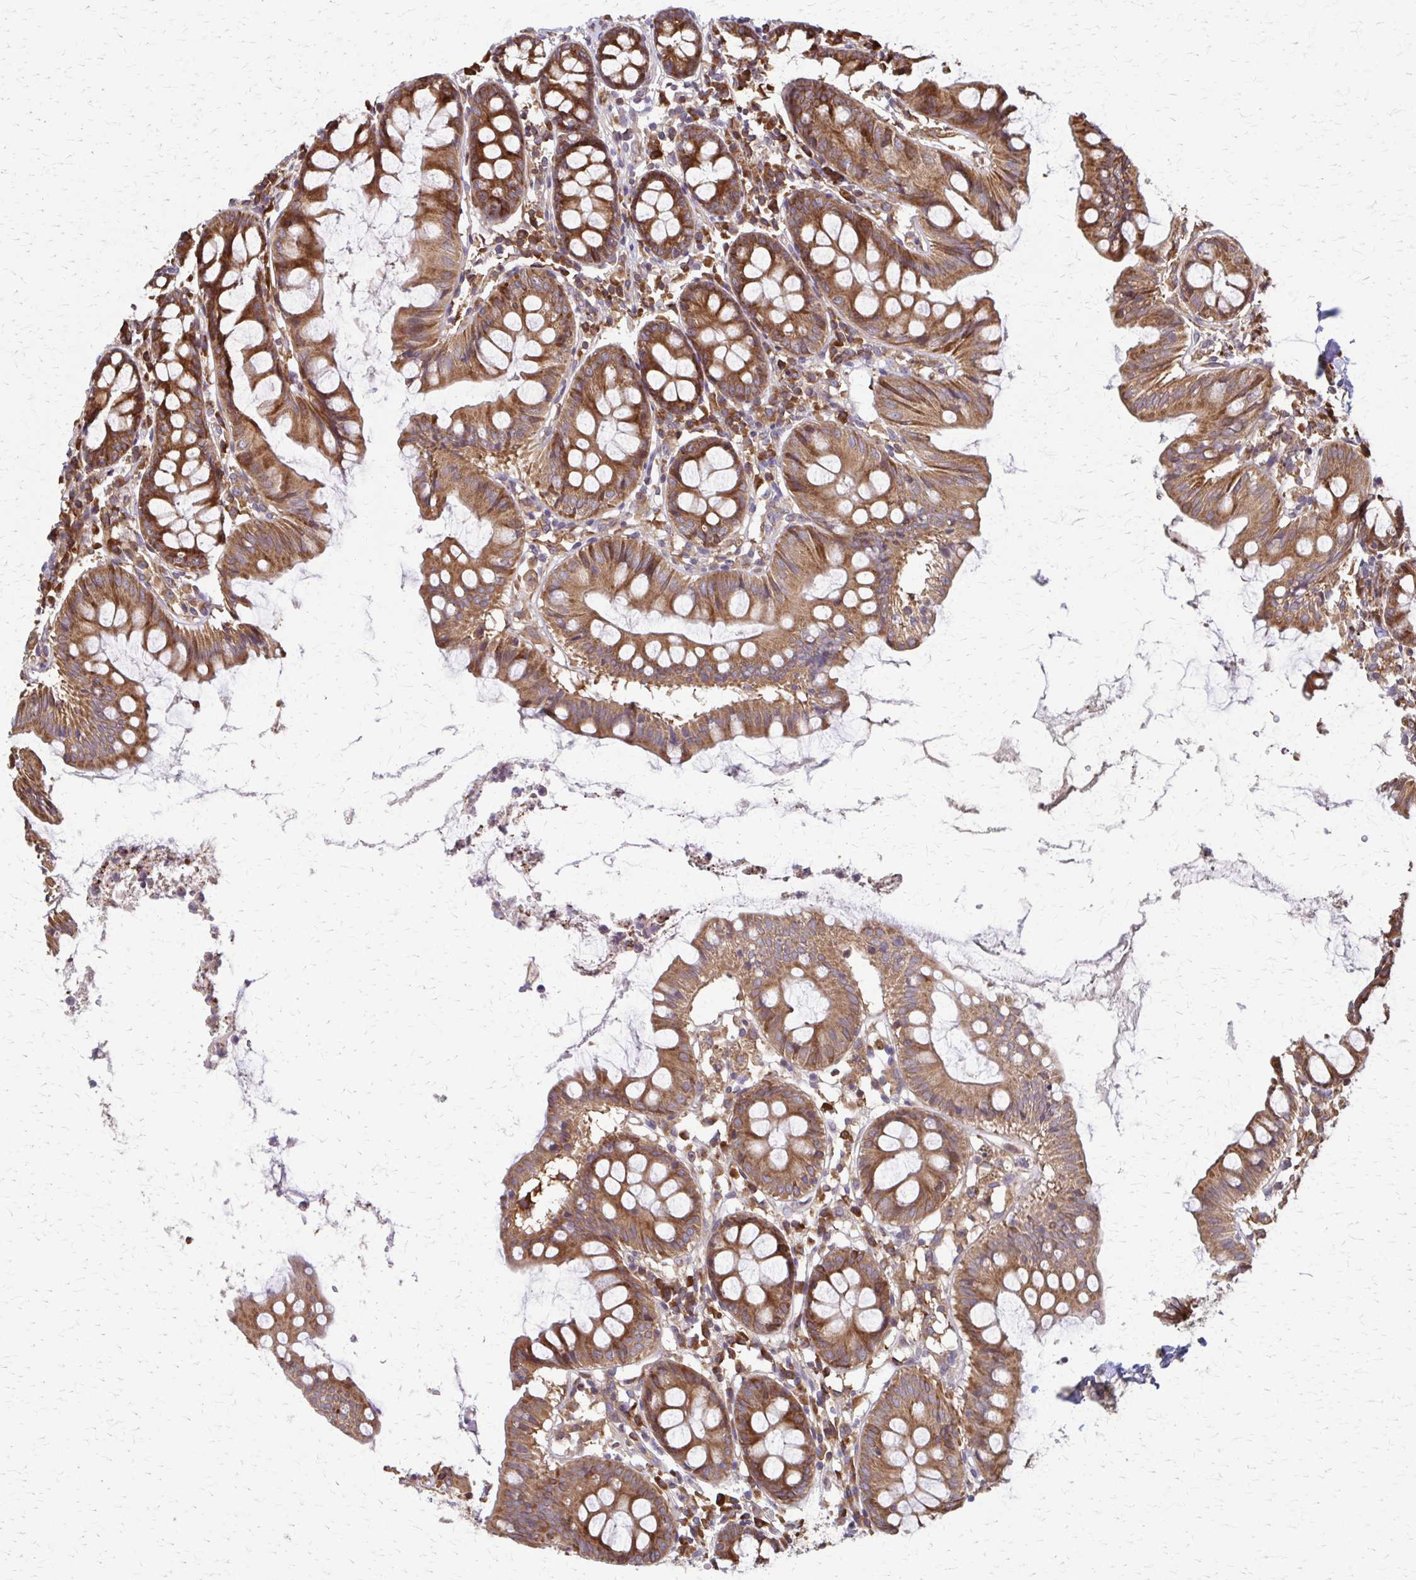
{"staining": {"intensity": "weak", "quantity": ">75%", "location": "cytoplasmic/membranous"}, "tissue": "colon", "cell_type": "Endothelial cells", "image_type": "normal", "snomed": [{"axis": "morphology", "description": "Normal tissue, NOS"}, {"axis": "topography", "description": "Colon"}], "caption": "Immunohistochemical staining of normal colon shows weak cytoplasmic/membranous protein positivity in about >75% of endothelial cells. The staining was performed using DAB (3,3'-diaminobenzidine), with brown indicating positive protein expression. Nuclei are stained blue with hematoxylin.", "gene": "EEF2", "patient": {"sex": "female", "age": 84}}